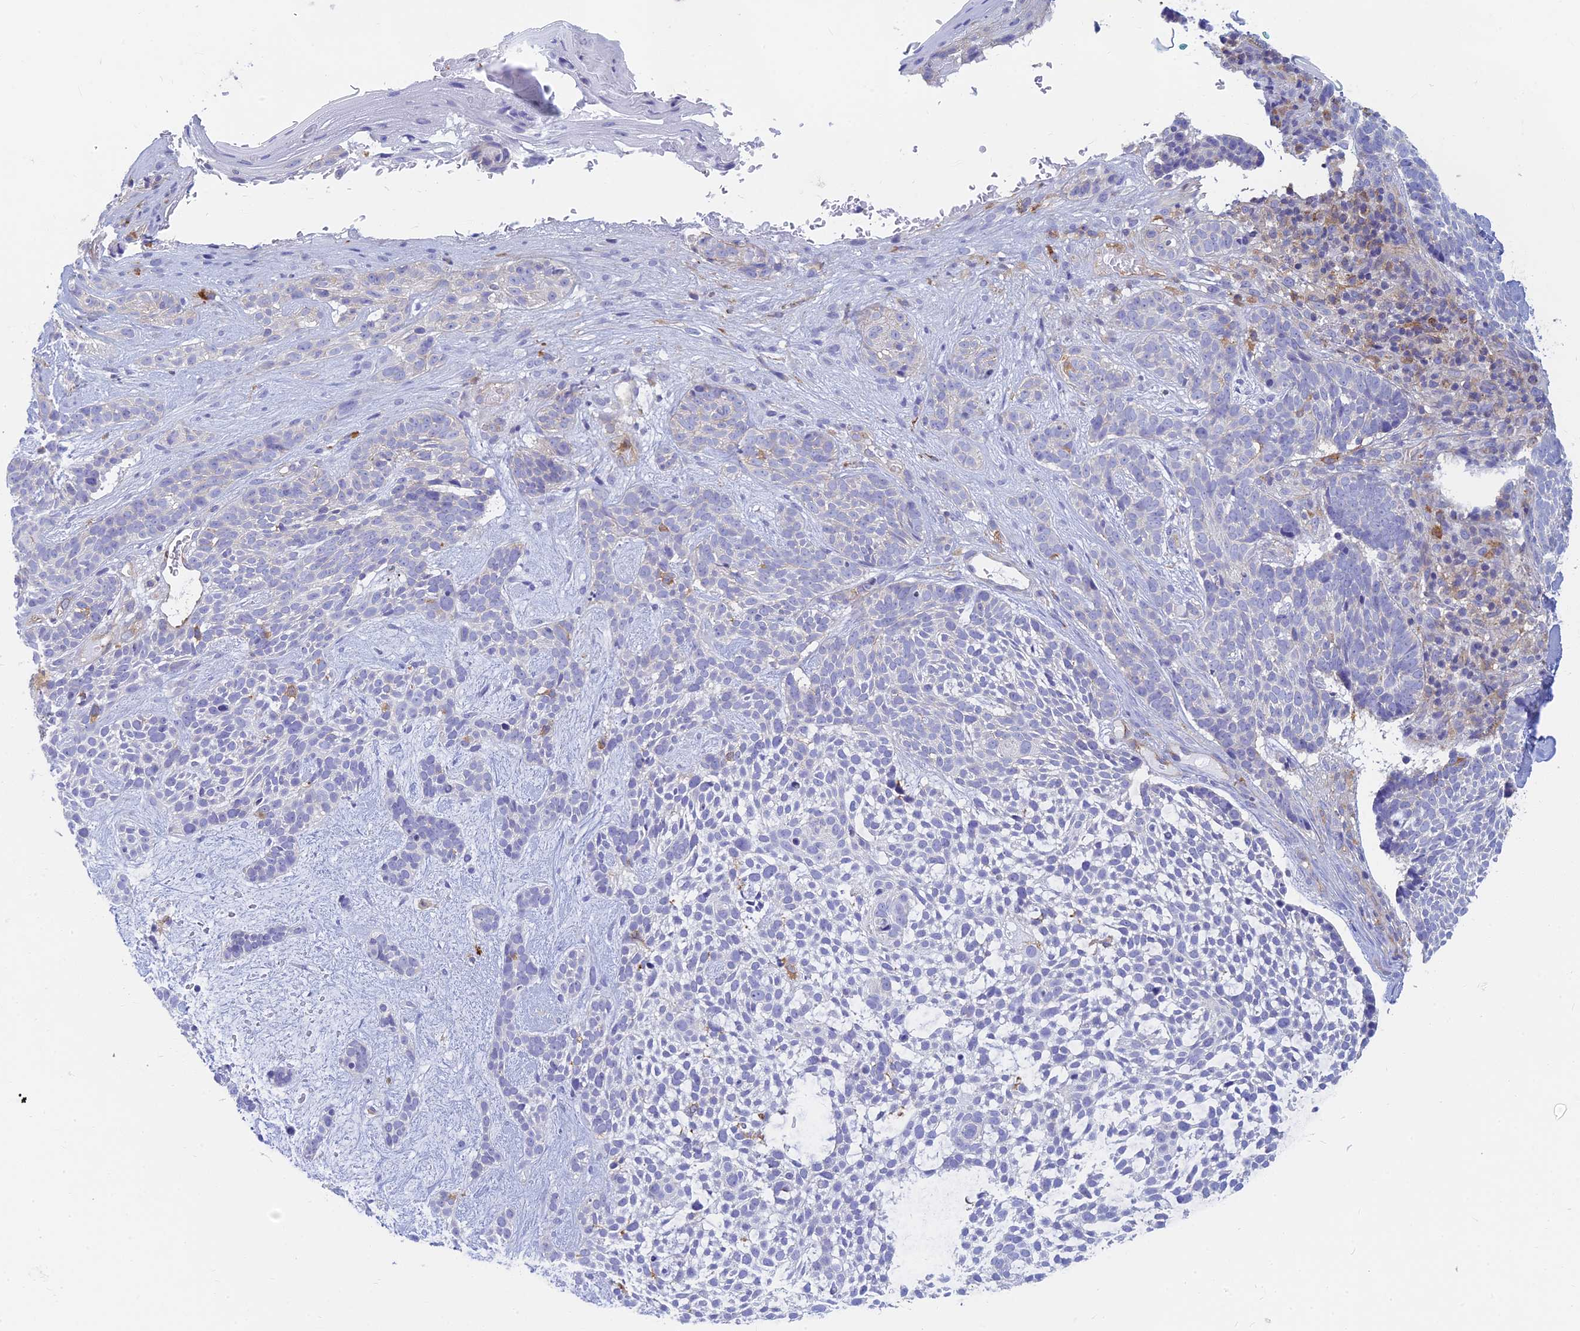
{"staining": {"intensity": "negative", "quantity": "none", "location": "none"}, "tissue": "skin cancer", "cell_type": "Tumor cells", "image_type": "cancer", "snomed": [{"axis": "morphology", "description": "Basal cell carcinoma"}, {"axis": "topography", "description": "Skin"}], "caption": "Tumor cells are negative for protein expression in human skin cancer (basal cell carcinoma).", "gene": "STRN4", "patient": {"sex": "male", "age": 71}}